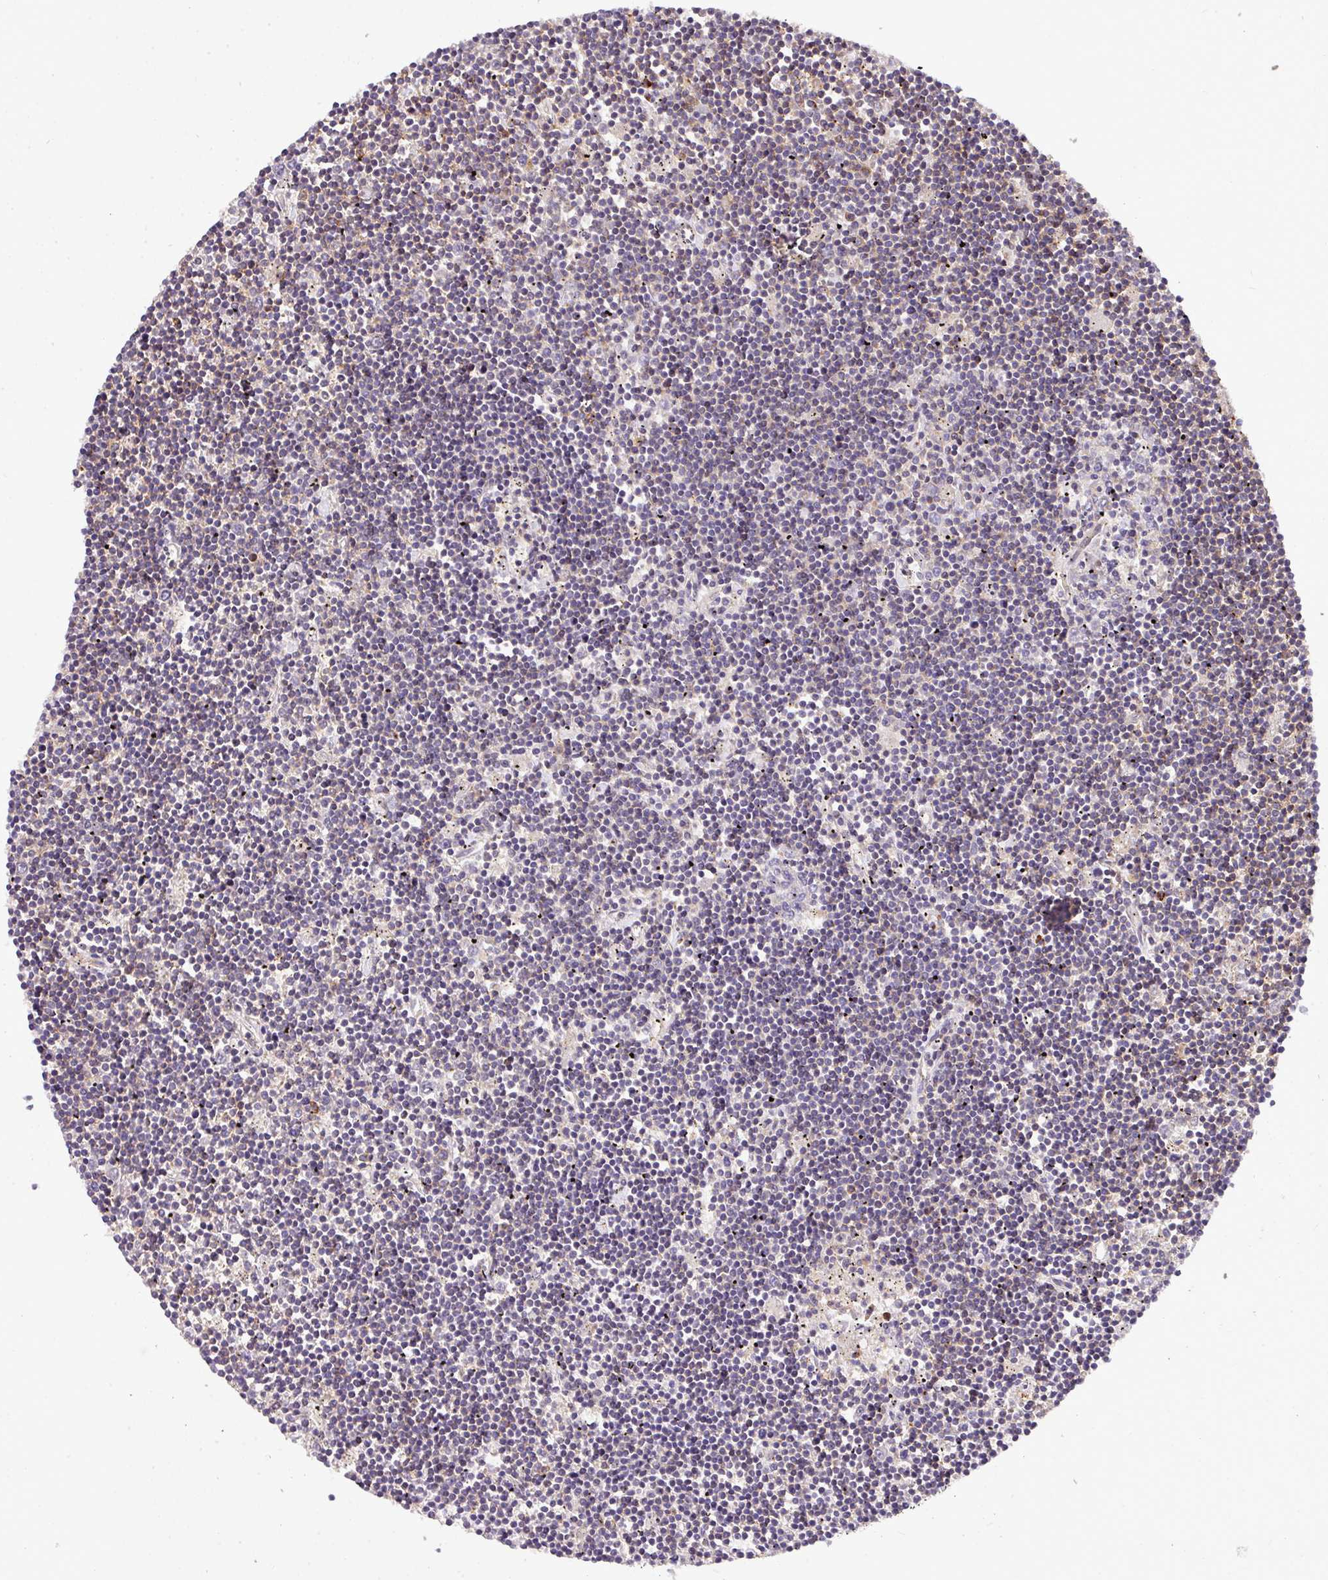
{"staining": {"intensity": "negative", "quantity": "none", "location": "none"}, "tissue": "lymphoma", "cell_type": "Tumor cells", "image_type": "cancer", "snomed": [{"axis": "morphology", "description": "Malignant lymphoma, non-Hodgkin's type, Low grade"}, {"axis": "topography", "description": "Spleen"}], "caption": "High power microscopy histopathology image of an immunohistochemistry histopathology image of lymphoma, revealing no significant positivity in tumor cells.", "gene": "CASS4", "patient": {"sex": "male", "age": 76}}